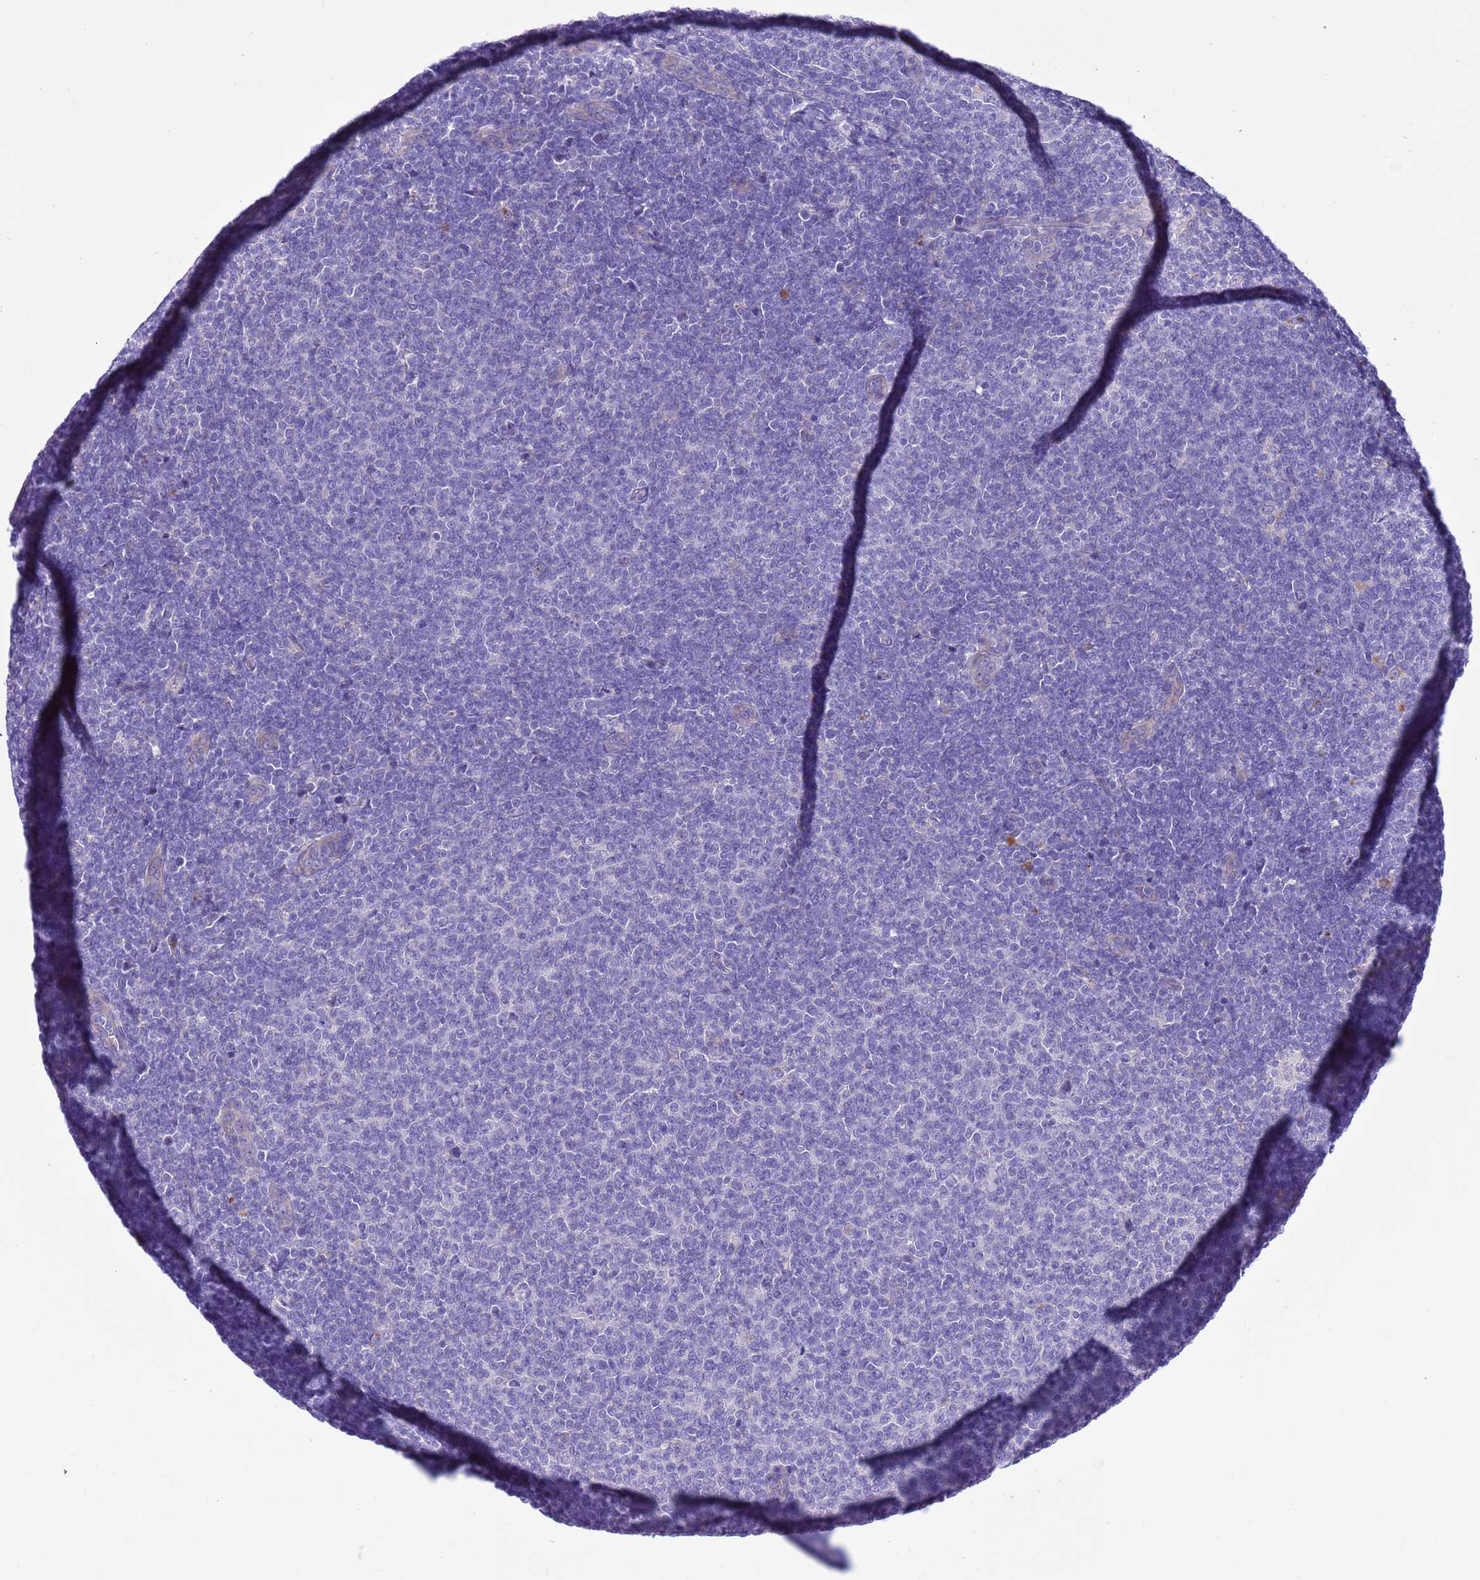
{"staining": {"intensity": "negative", "quantity": "none", "location": "none"}, "tissue": "lymphoma", "cell_type": "Tumor cells", "image_type": "cancer", "snomed": [{"axis": "morphology", "description": "Malignant lymphoma, non-Hodgkin's type, Low grade"}, {"axis": "topography", "description": "Lymph node"}], "caption": "Immunohistochemistry histopathology image of neoplastic tissue: lymphoma stained with DAB (3,3'-diaminobenzidine) displays no significant protein expression in tumor cells. (DAB immunohistochemistry visualized using brightfield microscopy, high magnification).", "gene": "KICS2", "patient": {"sex": "male", "age": 66}}